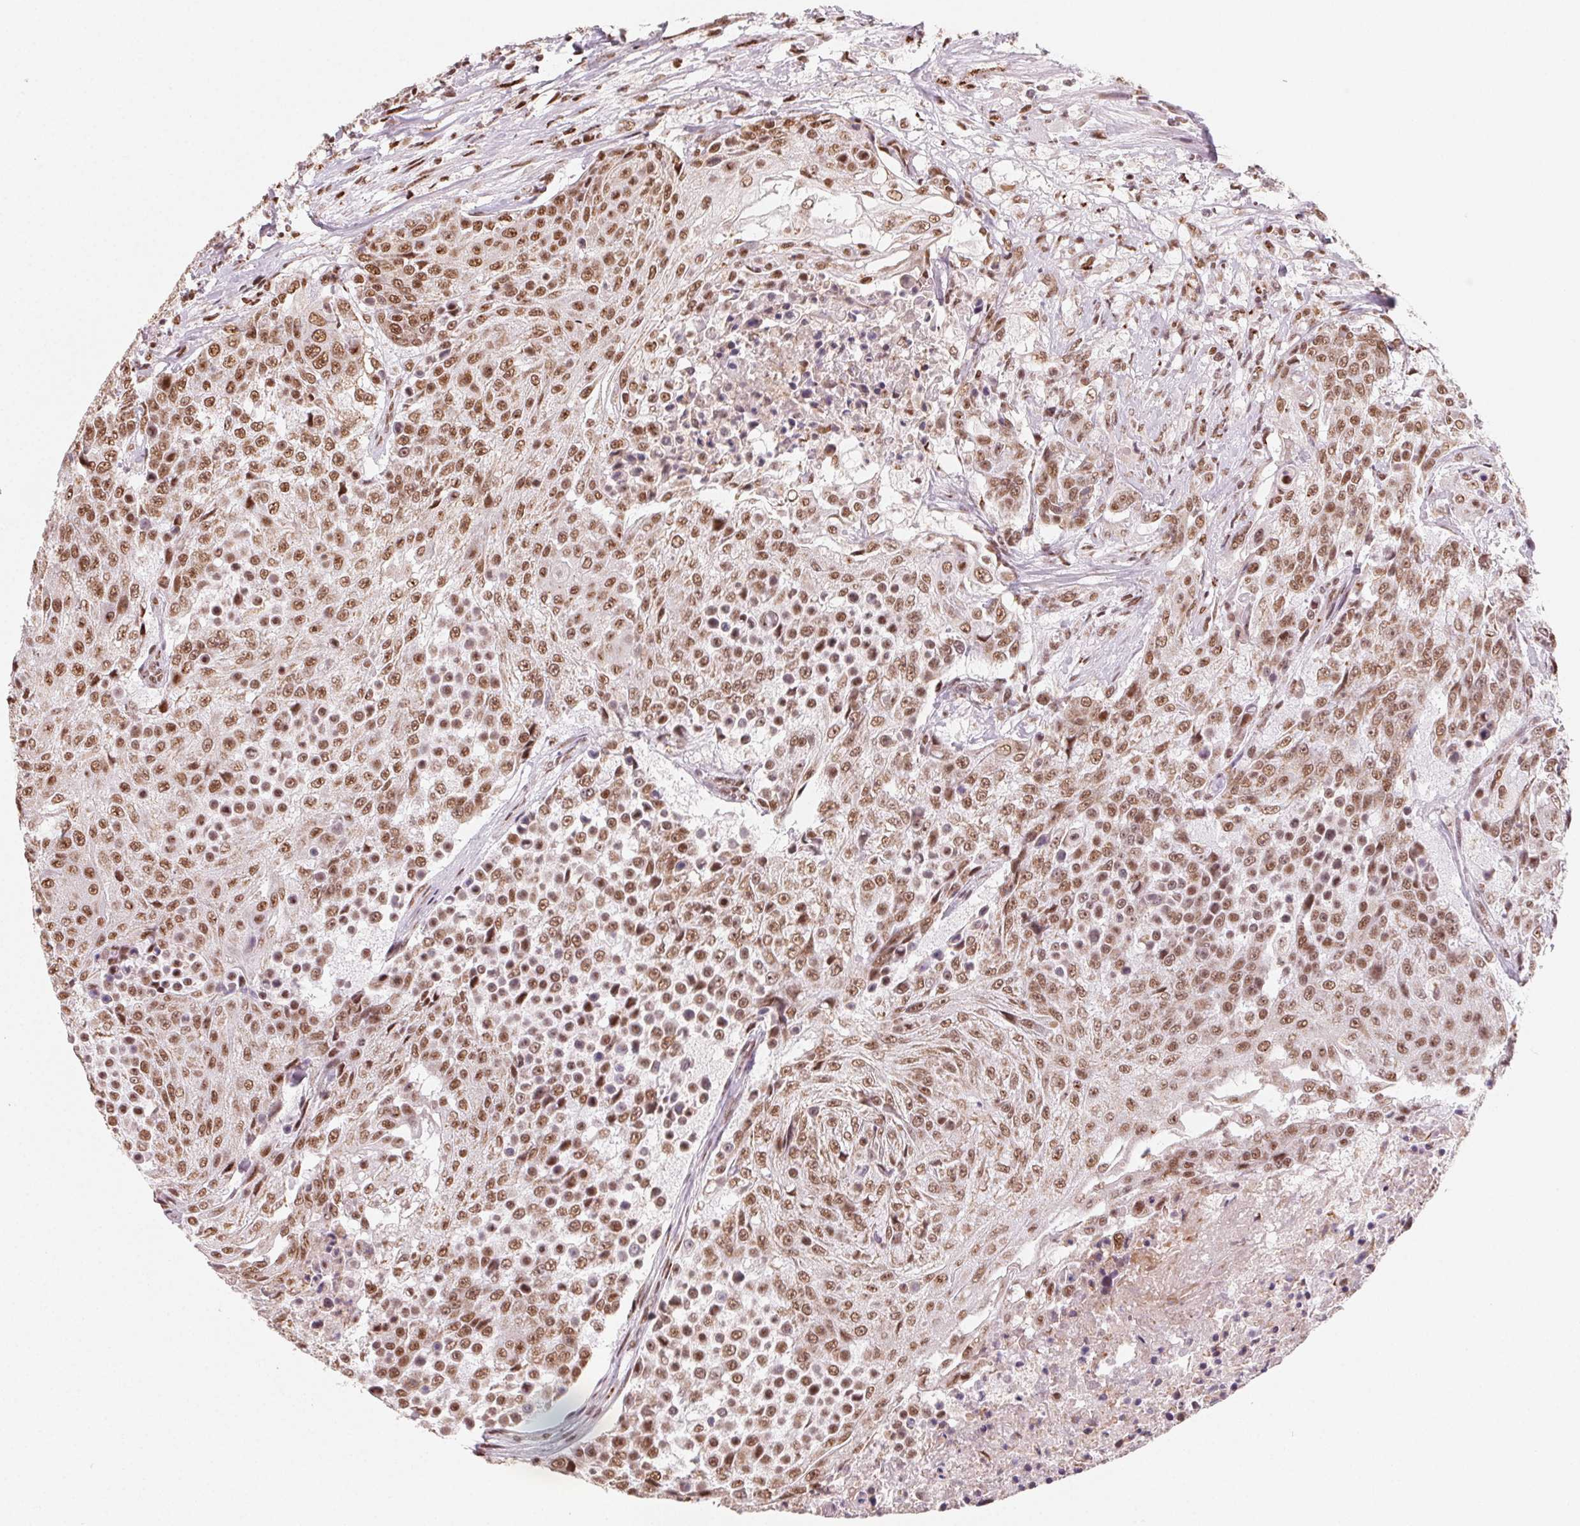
{"staining": {"intensity": "moderate", "quantity": ">75%", "location": "nuclear"}, "tissue": "urothelial cancer", "cell_type": "Tumor cells", "image_type": "cancer", "snomed": [{"axis": "morphology", "description": "Urothelial carcinoma, High grade"}, {"axis": "topography", "description": "Urinary bladder"}], "caption": "Moderate nuclear positivity for a protein is seen in approximately >75% of tumor cells of urothelial cancer using IHC.", "gene": "TOPORS", "patient": {"sex": "female", "age": 63}}